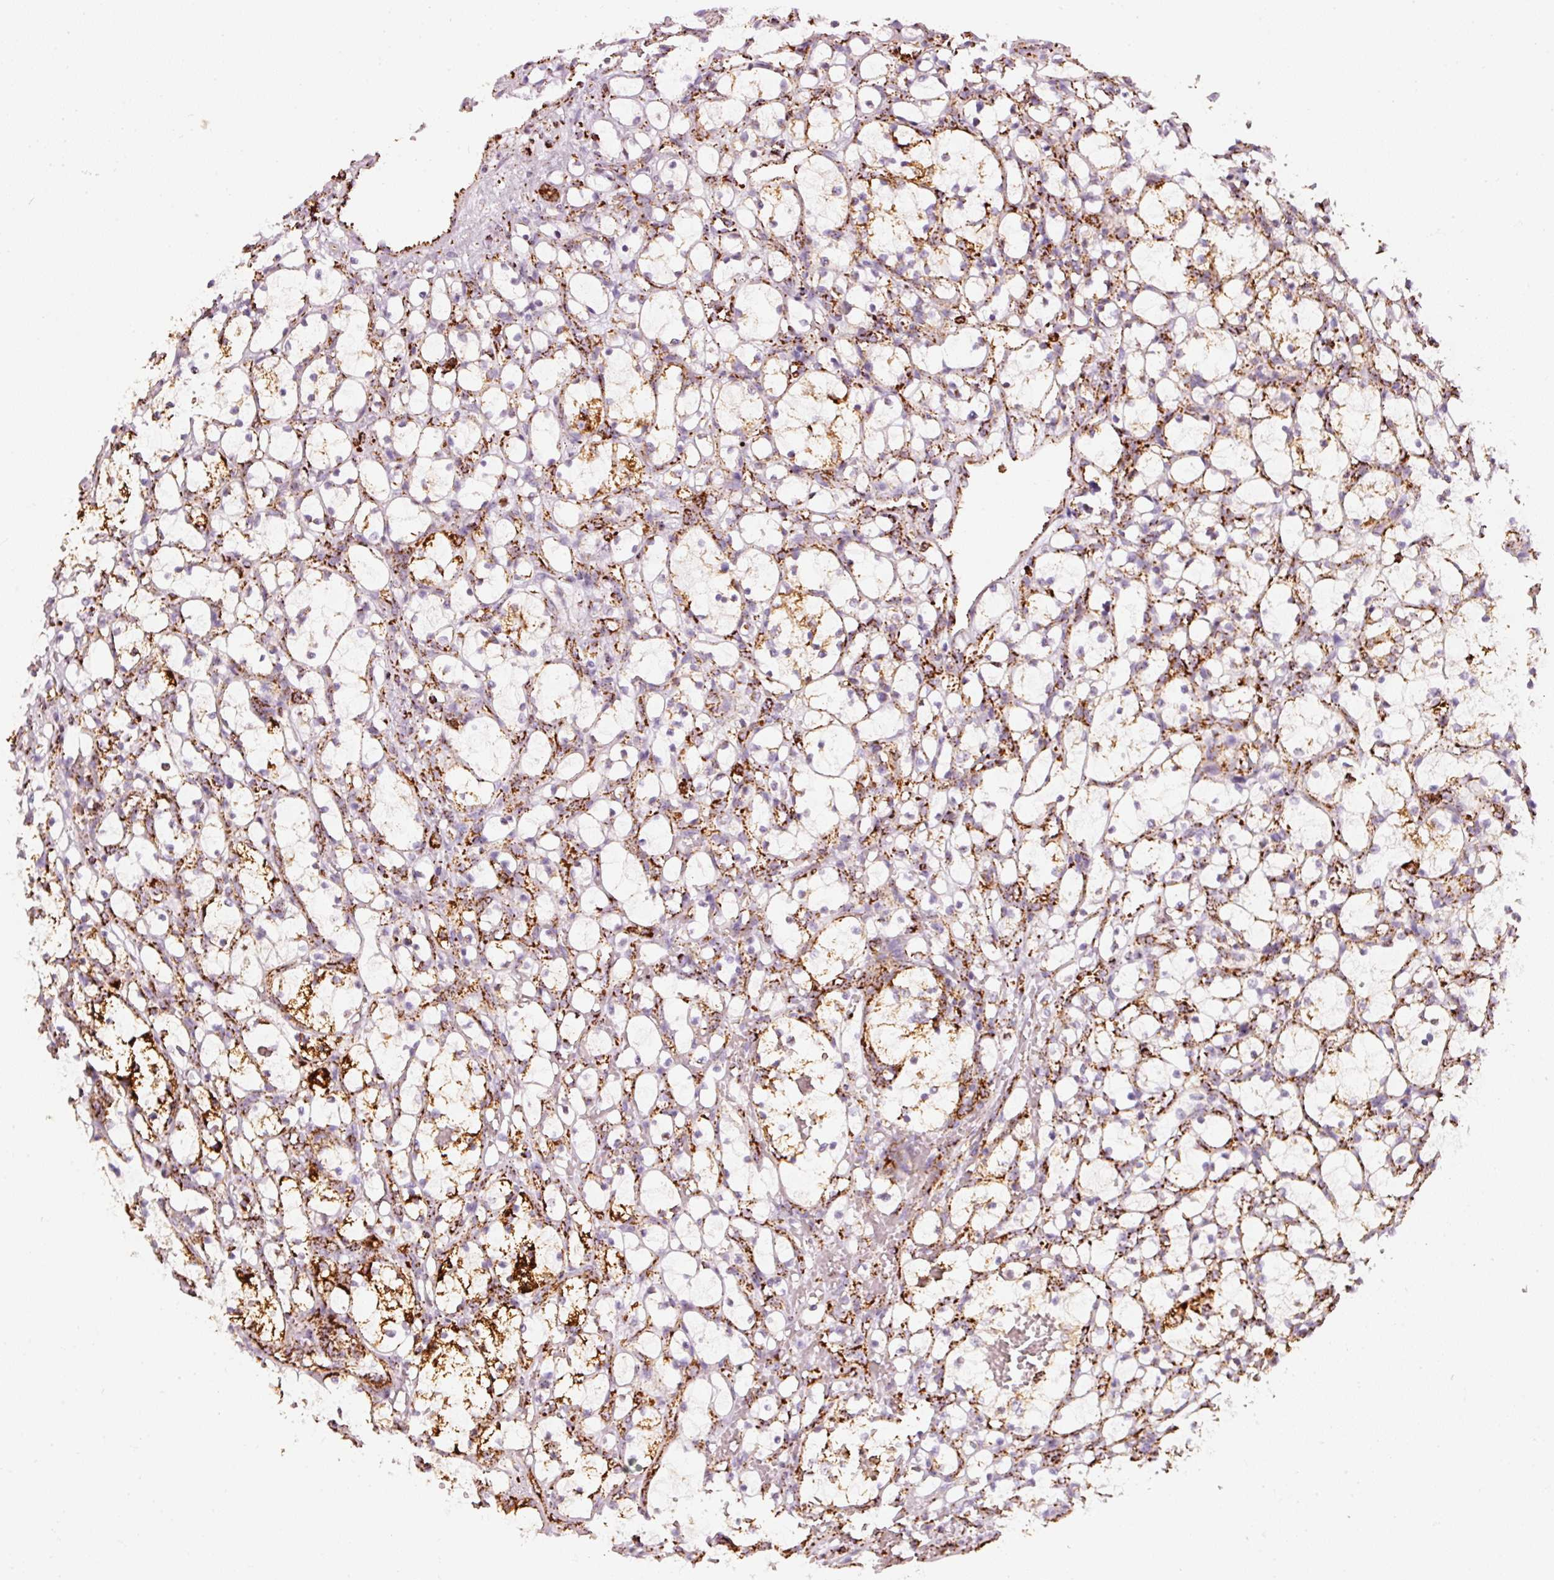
{"staining": {"intensity": "moderate", "quantity": "<25%", "location": "cytoplasmic/membranous"}, "tissue": "renal cancer", "cell_type": "Tumor cells", "image_type": "cancer", "snomed": [{"axis": "morphology", "description": "Adenocarcinoma, NOS"}, {"axis": "topography", "description": "Kidney"}], "caption": "Protein staining of renal cancer (adenocarcinoma) tissue displays moderate cytoplasmic/membranous positivity in approximately <25% of tumor cells. (brown staining indicates protein expression, while blue staining denotes nuclei).", "gene": "MT-CO2", "patient": {"sex": "female", "age": 69}}